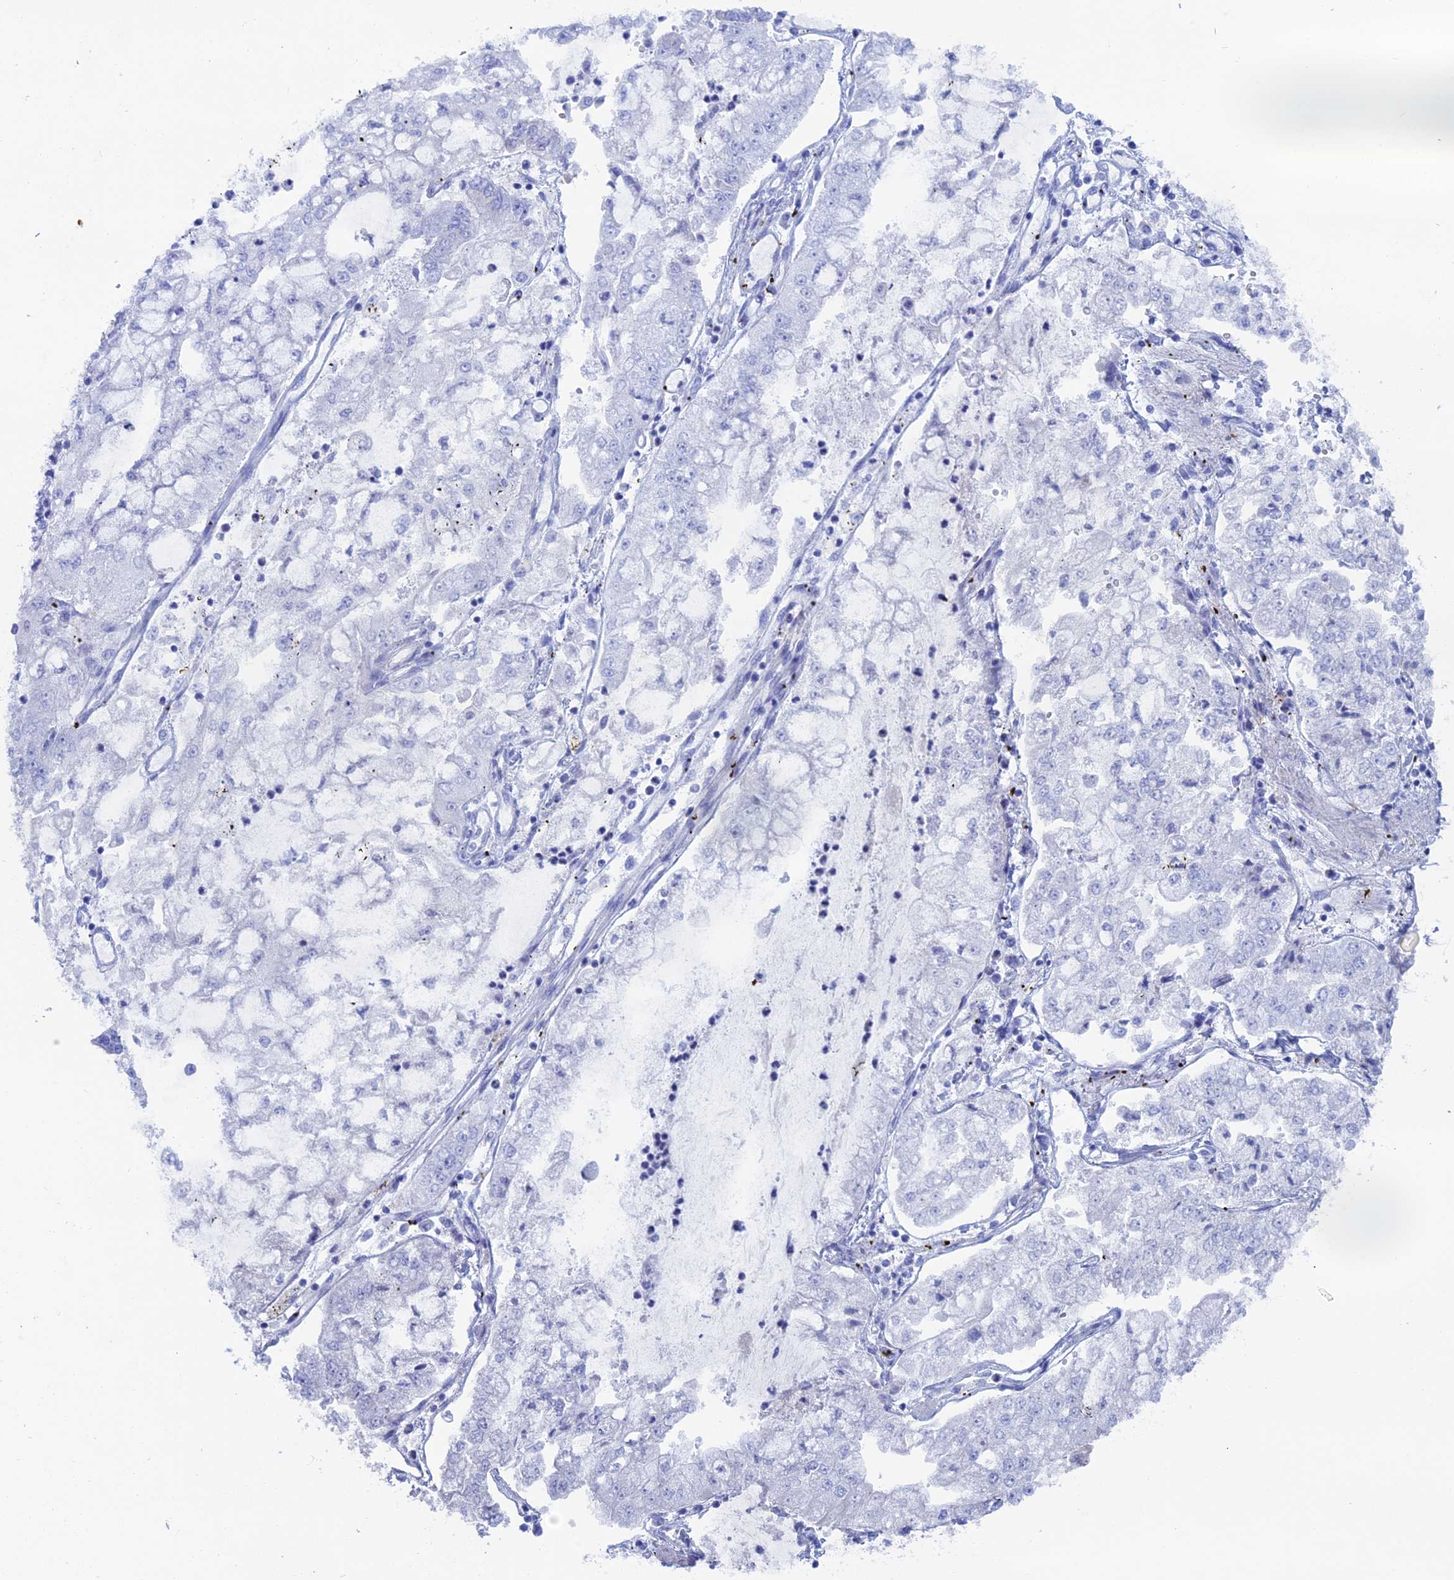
{"staining": {"intensity": "negative", "quantity": "none", "location": "none"}, "tissue": "stomach cancer", "cell_type": "Tumor cells", "image_type": "cancer", "snomed": [{"axis": "morphology", "description": "Adenocarcinoma, NOS"}, {"axis": "topography", "description": "Stomach"}], "caption": "This is an immunohistochemistry (IHC) image of human stomach cancer. There is no staining in tumor cells.", "gene": "ERICH4", "patient": {"sex": "male", "age": 76}}